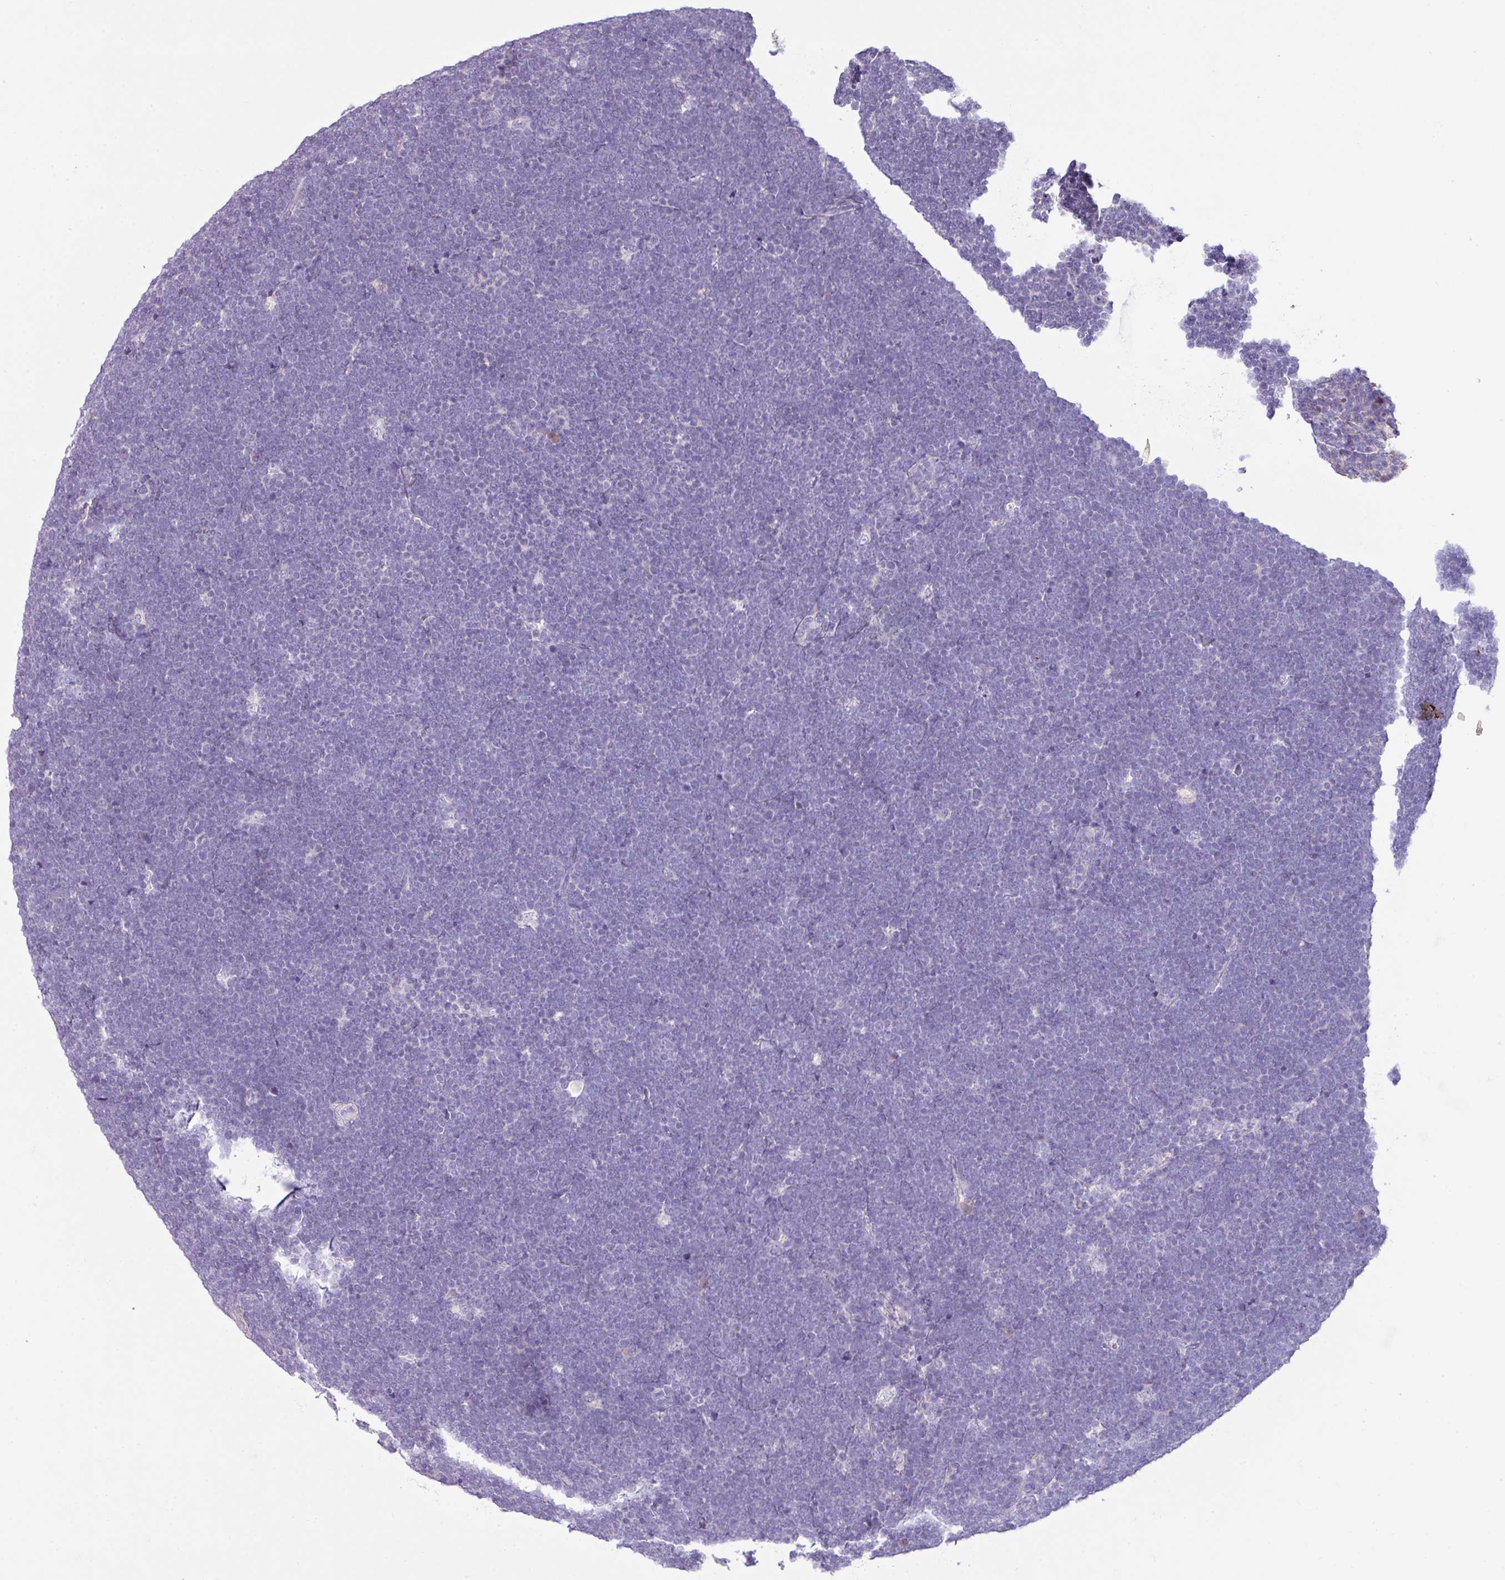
{"staining": {"intensity": "negative", "quantity": "none", "location": "none"}, "tissue": "lymphoma", "cell_type": "Tumor cells", "image_type": "cancer", "snomed": [{"axis": "morphology", "description": "Malignant lymphoma, non-Hodgkin's type, High grade"}, {"axis": "topography", "description": "Lymph node"}], "caption": "Protein analysis of high-grade malignant lymphoma, non-Hodgkin's type demonstrates no significant staining in tumor cells.", "gene": "OR6C6", "patient": {"sex": "male", "age": 13}}